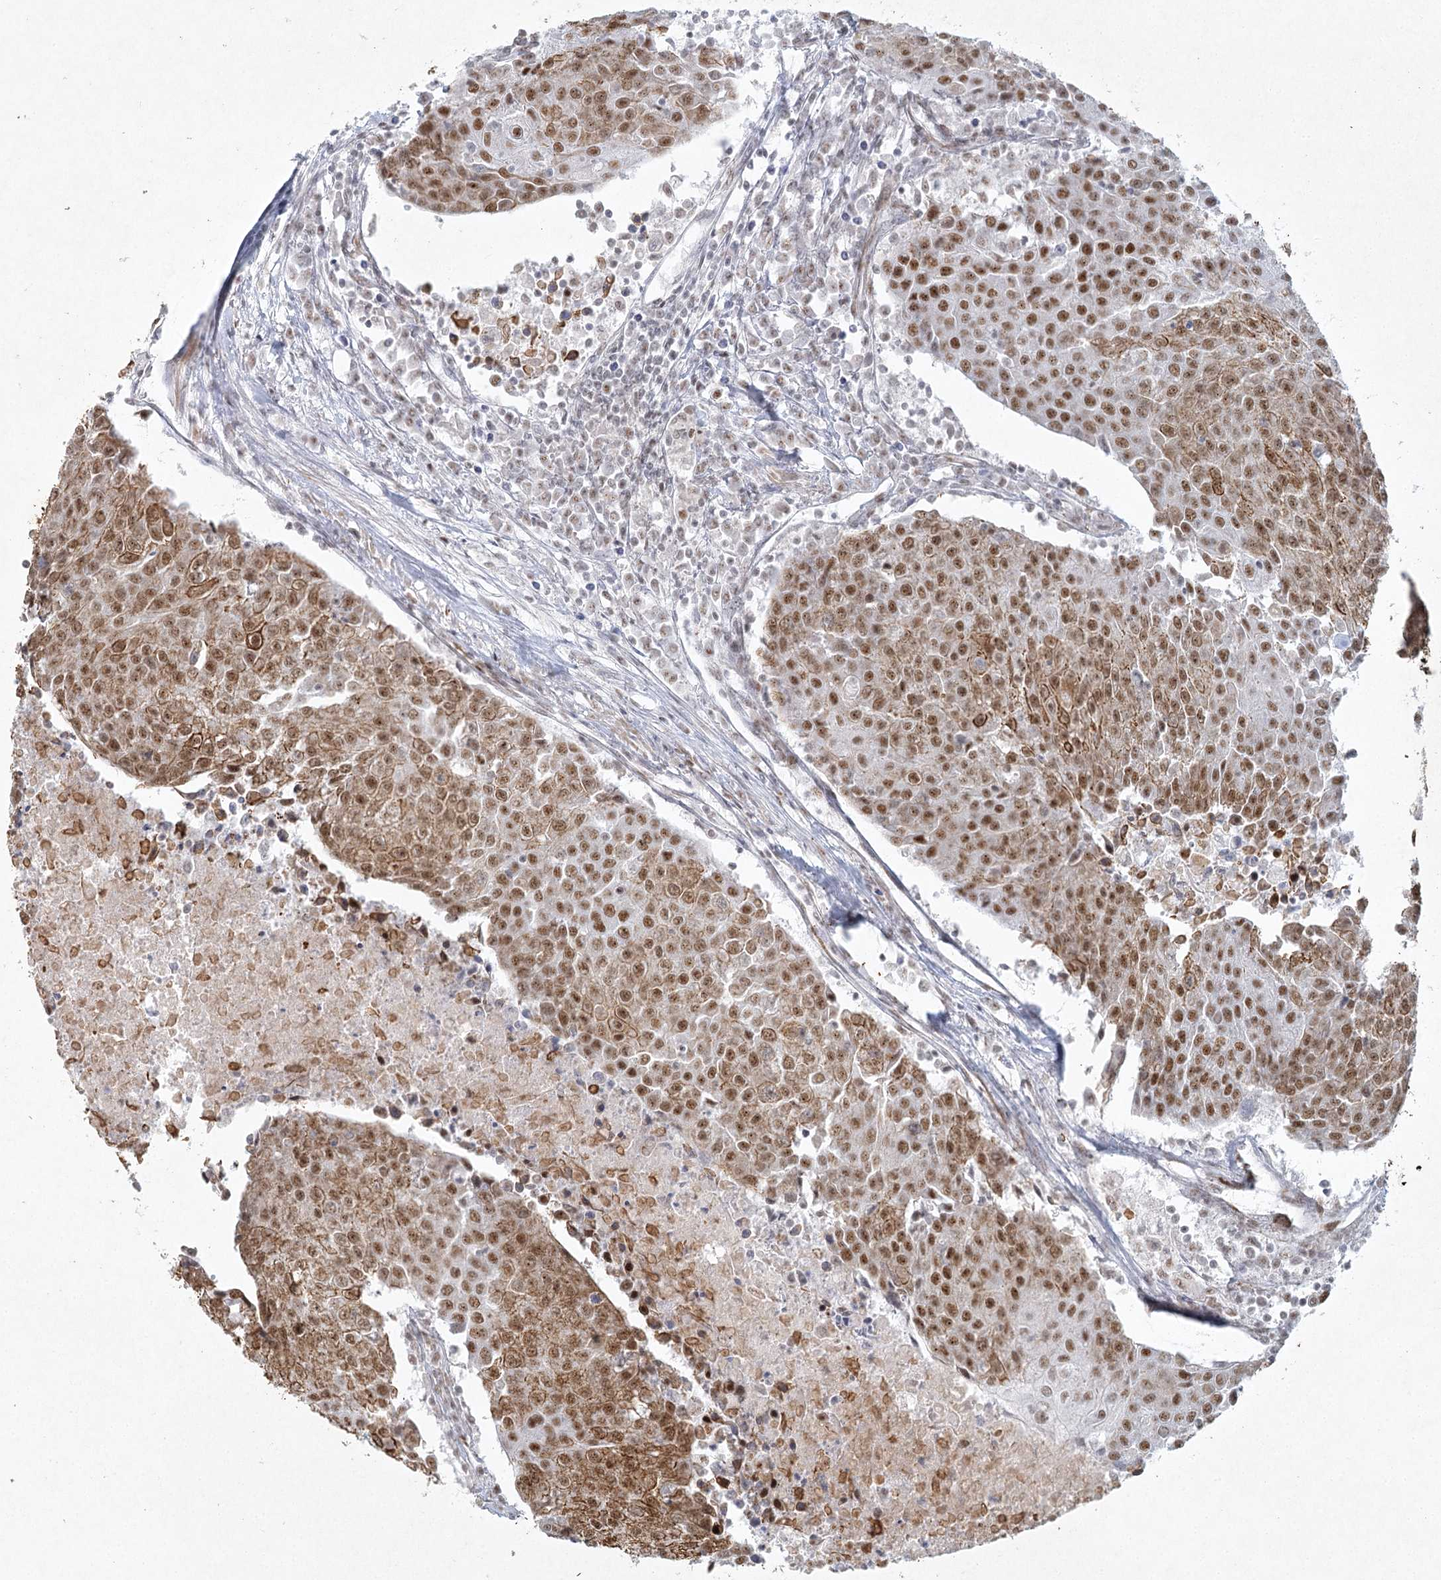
{"staining": {"intensity": "strong", "quantity": ">75%", "location": "cytoplasmic/membranous,nuclear"}, "tissue": "urothelial cancer", "cell_type": "Tumor cells", "image_type": "cancer", "snomed": [{"axis": "morphology", "description": "Urothelial carcinoma, High grade"}, {"axis": "topography", "description": "Urinary bladder"}], "caption": "Human urothelial cancer stained with a brown dye exhibits strong cytoplasmic/membranous and nuclear positive expression in about >75% of tumor cells.", "gene": "U2SURP", "patient": {"sex": "female", "age": 85}}